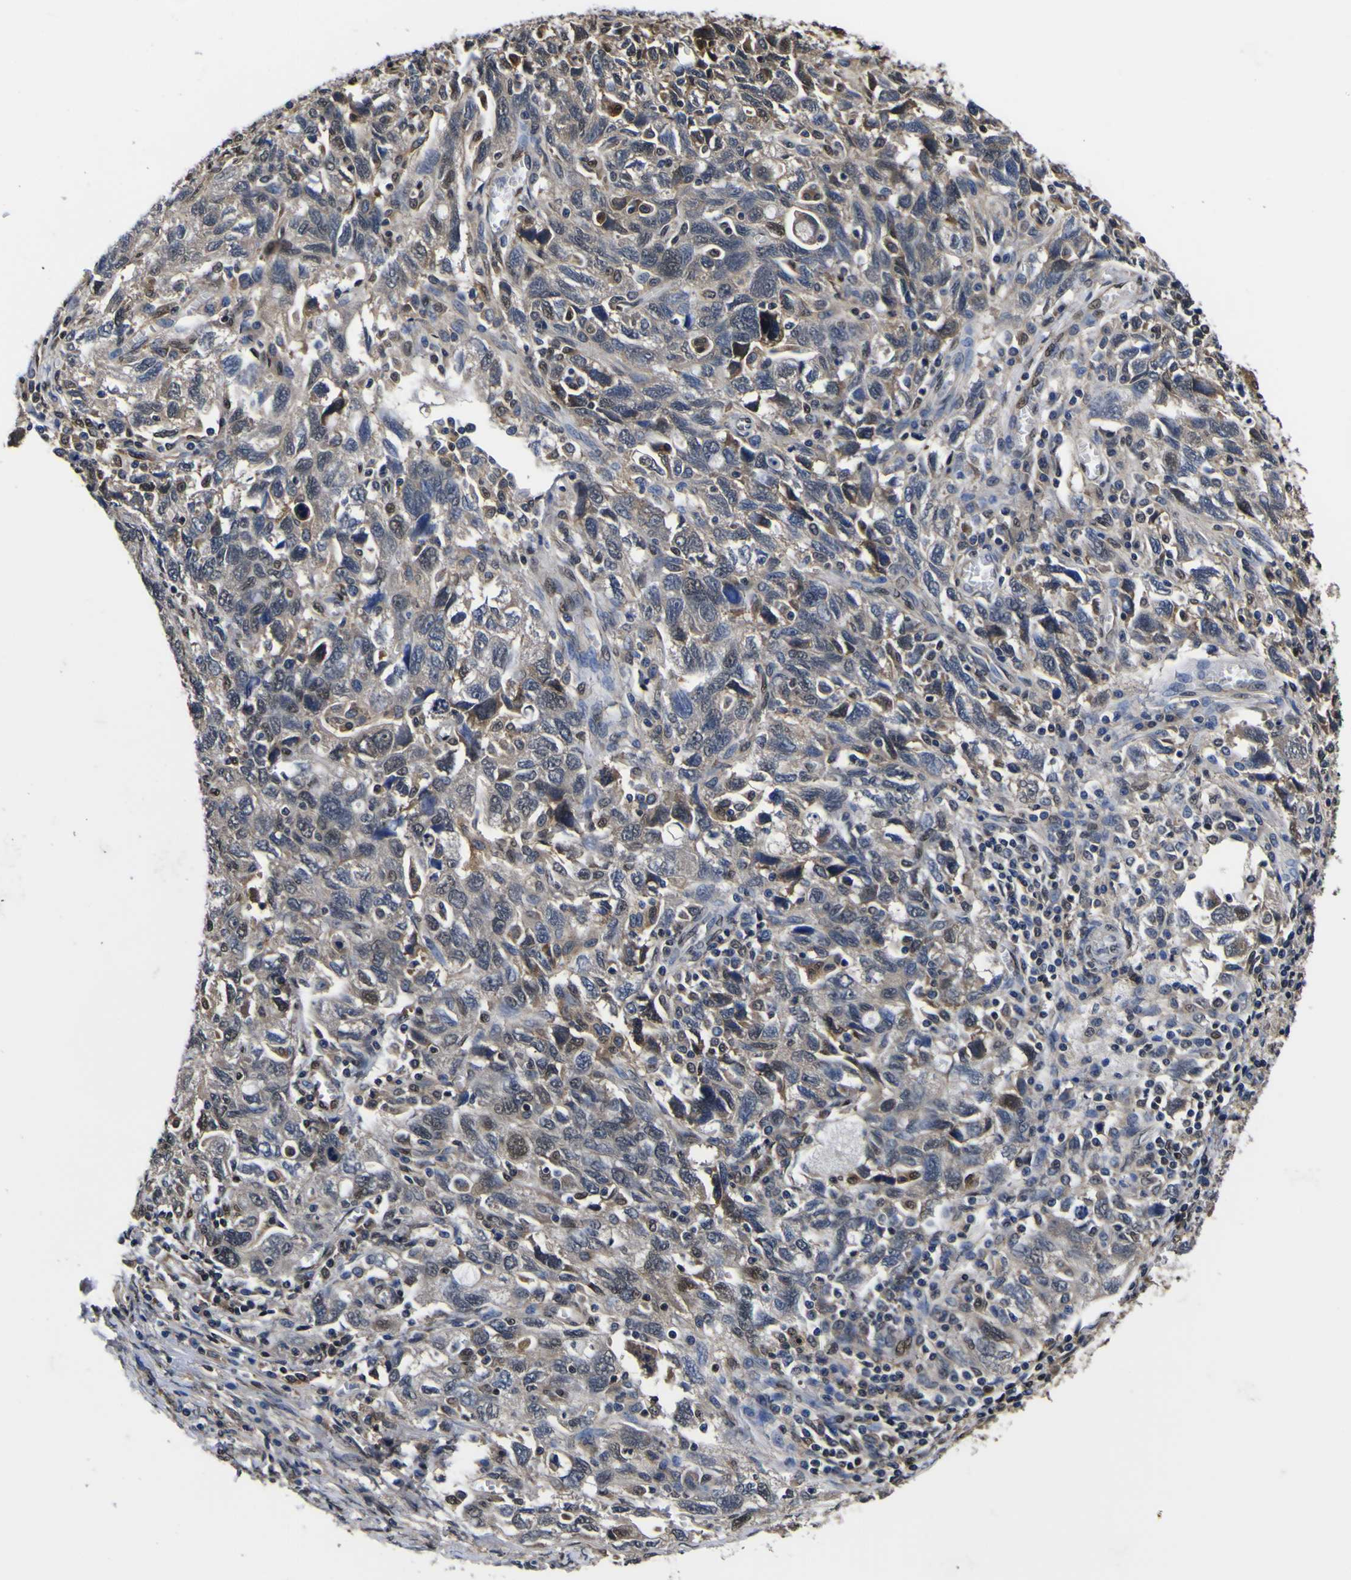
{"staining": {"intensity": "moderate", "quantity": "<25%", "location": "cytoplasmic/membranous,nuclear"}, "tissue": "ovarian cancer", "cell_type": "Tumor cells", "image_type": "cancer", "snomed": [{"axis": "morphology", "description": "Carcinoma, NOS"}, {"axis": "morphology", "description": "Cystadenocarcinoma, serous, NOS"}, {"axis": "topography", "description": "Ovary"}], "caption": "About <25% of tumor cells in human ovarian cancer (serous cystadenocarcinoma) demonstrate moderate cytoplasmic/membranous and nuclear protein positivity as visualized by brown immunohistochemical staining.", "gene": "FAM110B", "patient": {"sex": "female", "age": 69}}